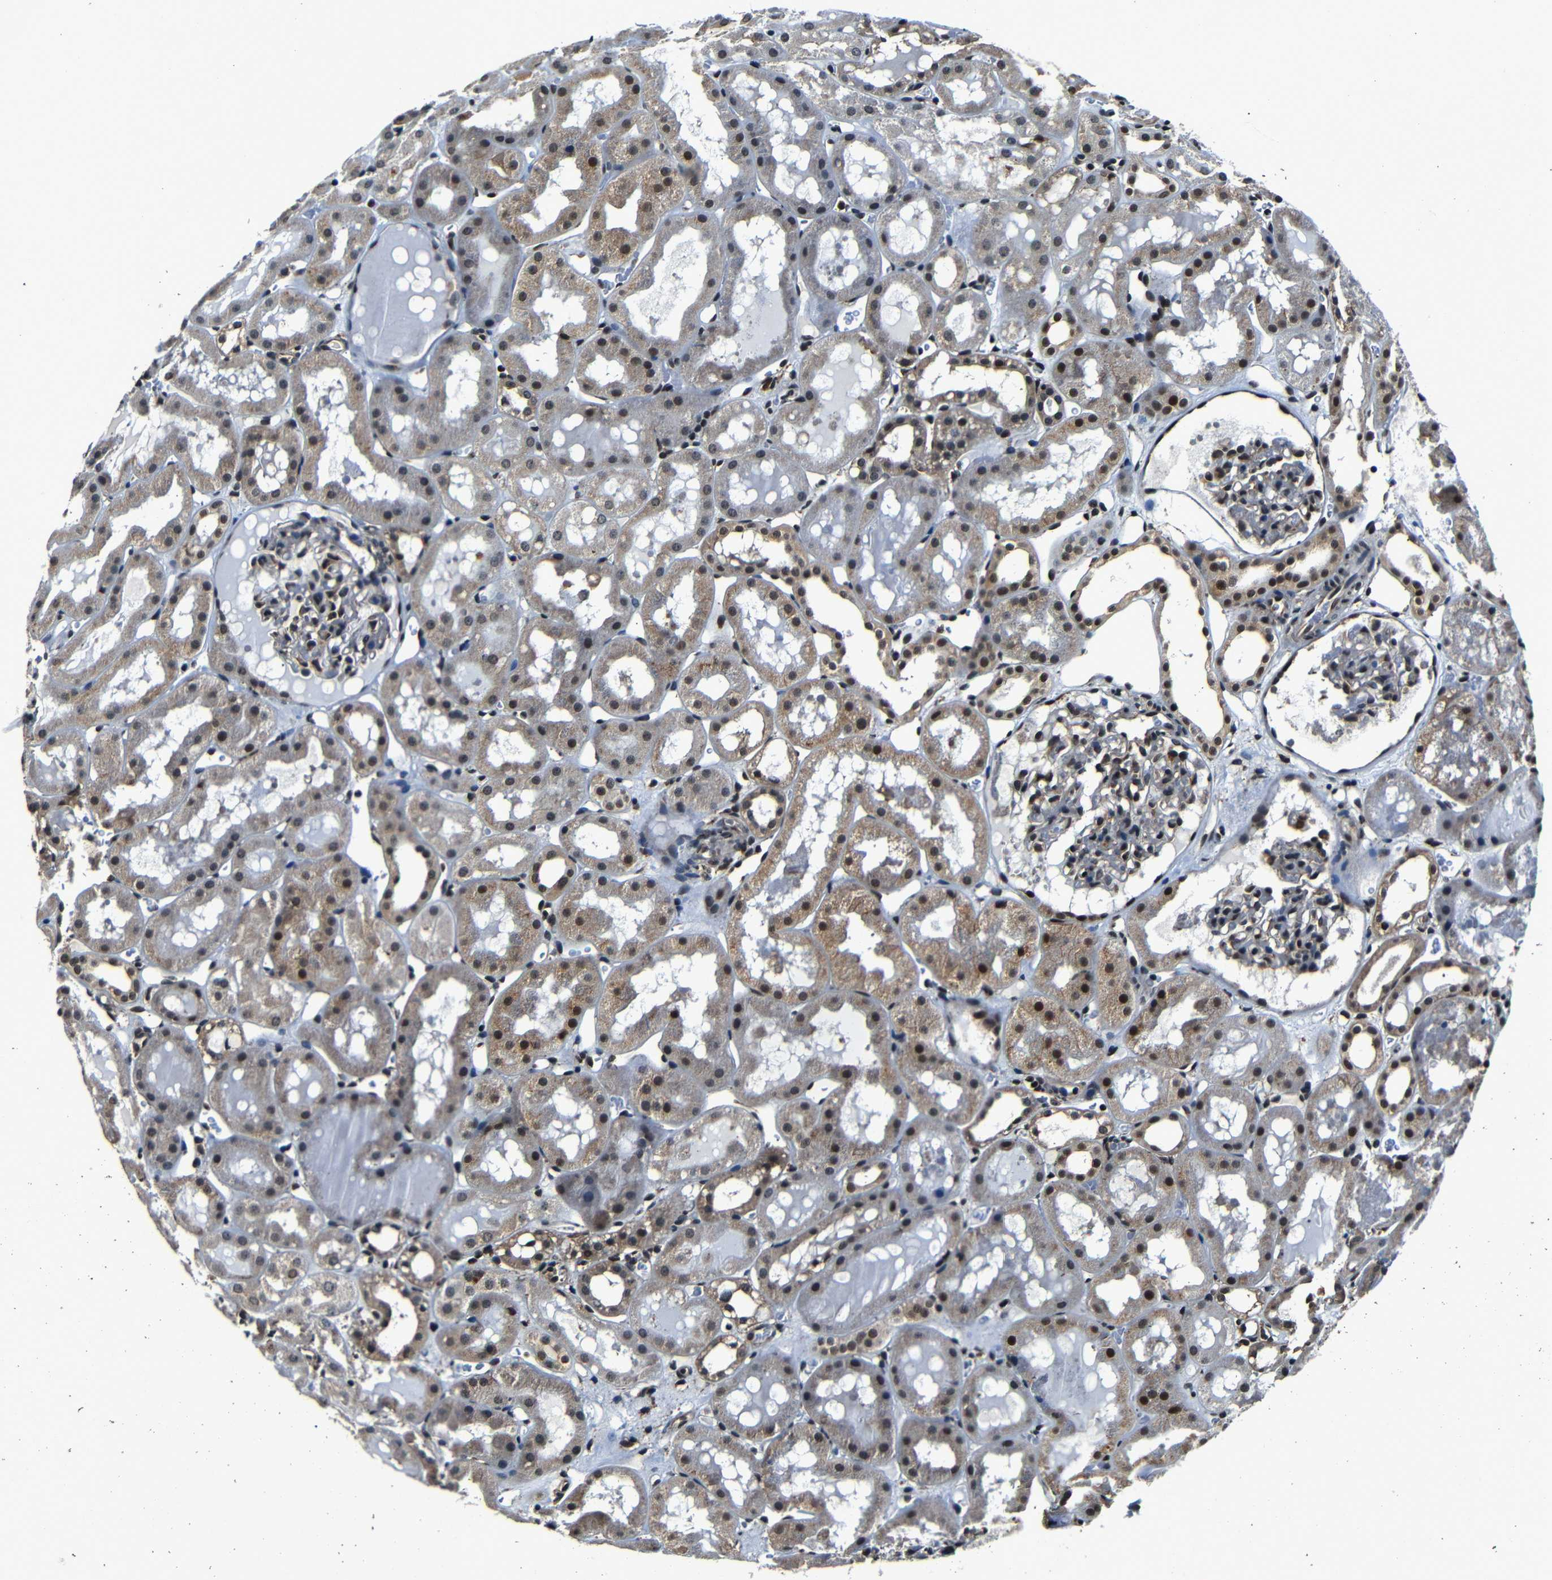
{"staining": {"intensity": "moderate", "quantity": "<25%", "location": "nuclear"}, "tissue": "kidney", "cell_type": "Cells in glomeruli", "image_type": "normal", "snomed": [{"axis": "morphology", "description": "Normal tissue, NOS"}, {"axis": "topography", "description": "Kidney"}, {"axis": "topography", "description": "Urinary bladder"}], "caption": "Brown immunohistochemical staining in unremarkable kidney displays moderate nuclear staining in approximately <25% of cells in glomeruli.", "gene": "NCBP3", "patient": {"sex": "male", "age": 16}}